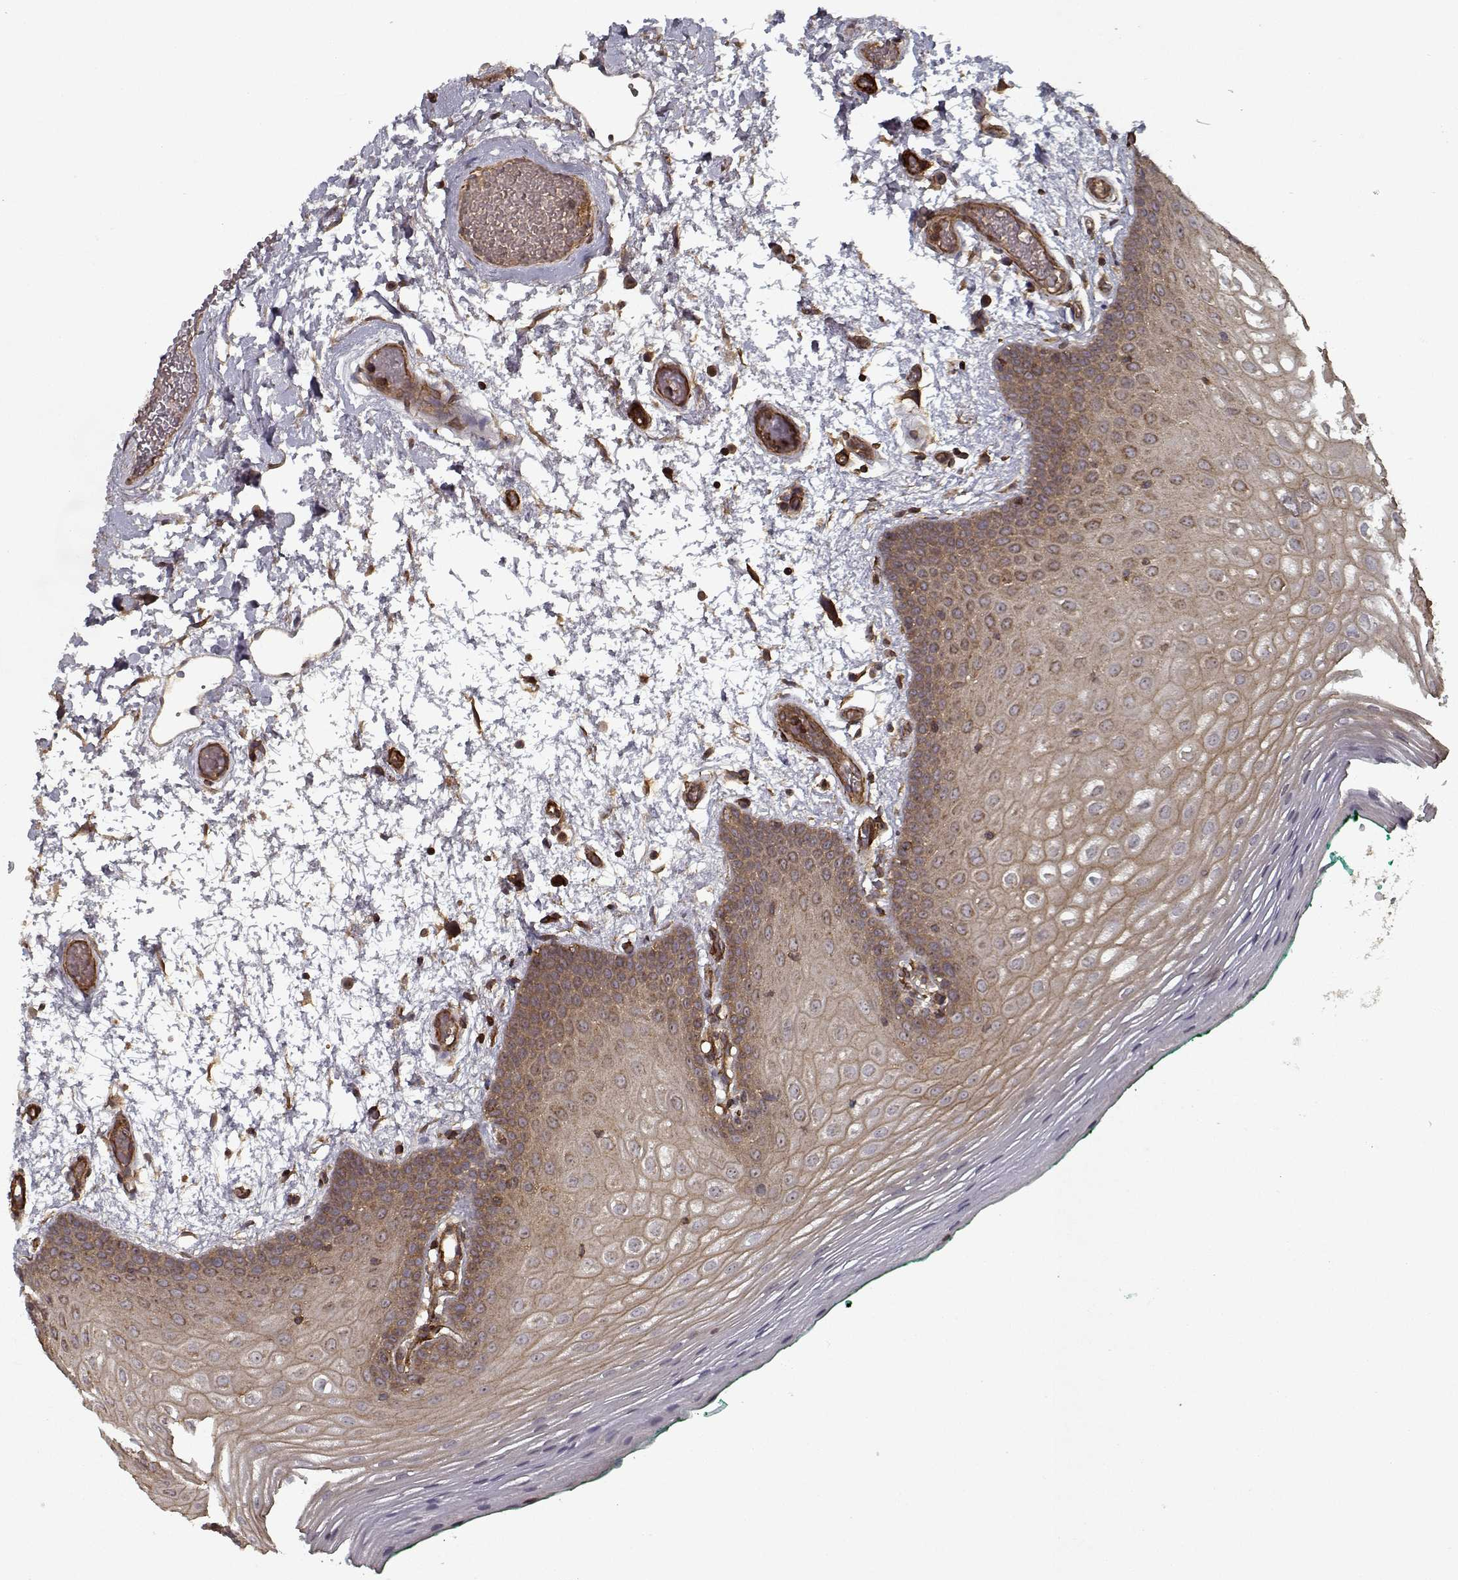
{"staining": {"intensity": "moderate", "quantity": ">75%", "location": "cytoplasmic/membranous"}, "tissue": "oral mucosa", "cell_type": "Squamous epithelial cells", "image_type": "normal", "snomed": [{"axis": "morphology", "description": "Normal tissue, NOS"}, {"axis": "morphology", "description": "Squamous cell carcinoma, NOS"}, {"axis": "topography", "description": "Oral tissue"}, {"axis": "topography", "description": "Head-Neck"}], "caption": "Immunohistochemistry (IHC) of normal human oral mucosa displays medium levels of moderate cytoplasmic/membranous staining in approximately >75% of squamous epithelial cells.", "gene": "PPP1R12A", "patient": {"sex": "male", "age": 78}}